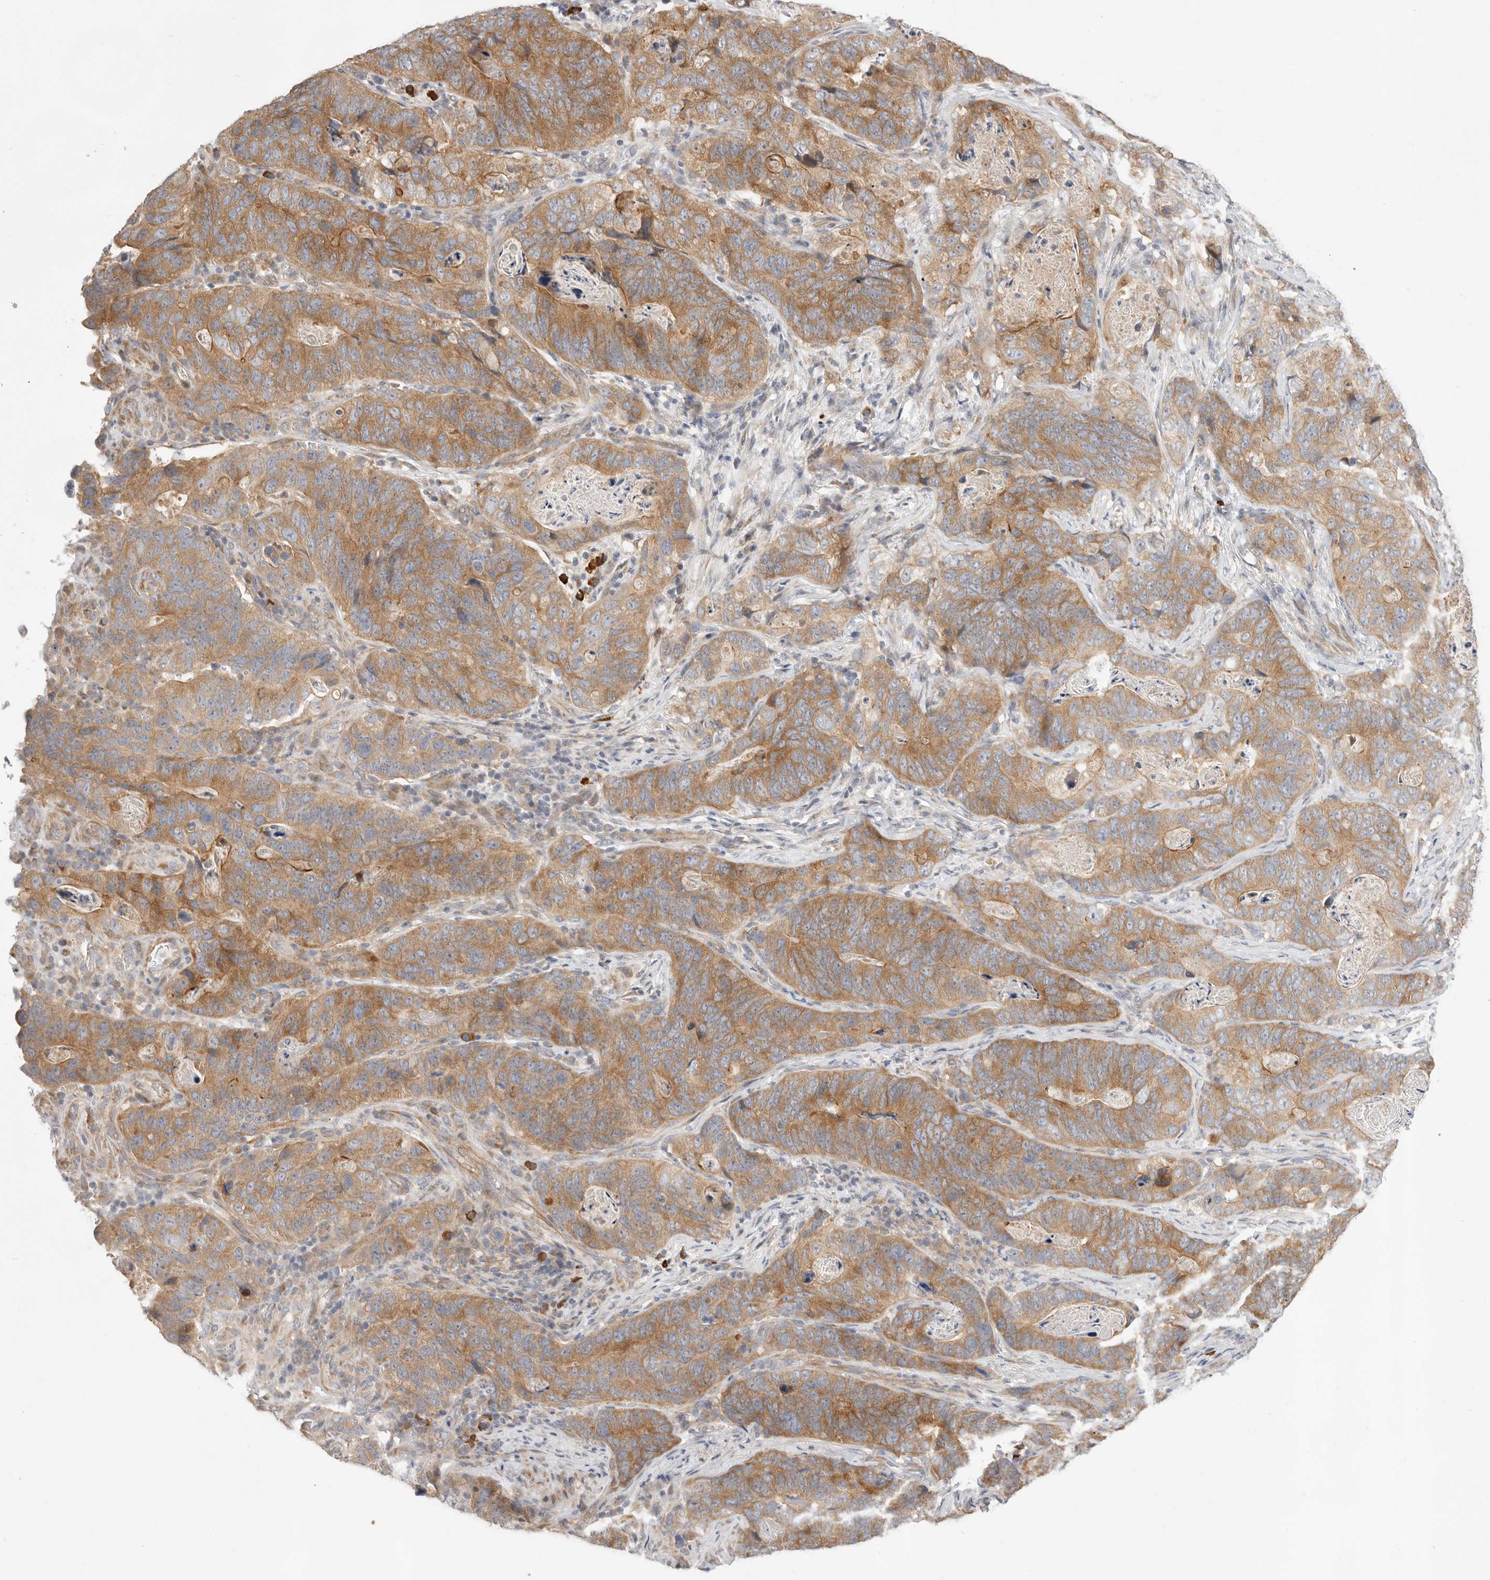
{"staining": {"intensity": "moderate", "quantity": ">75%", "location": "cytoplasmic/membranous"}, "tissue": "stomach cancer", "cell_type": "Tumor cells", "image_type": "cancer", "snomed": [{"axis": "morphology", "description": "Normal tissue, NOS"}, {"axis": "morphology", "description": "Adenocarcinoma, NOS"}, {"axis": "topography", "description": "Stomach"}], "caption": "Stomach cancer stained for a protein (brown) reveals moderate cytoplasmic/membranous positive staining in approximately >75% of tumor cells.", "gene": "USH1C", "patient": {"sex": "female", "age": 89}}